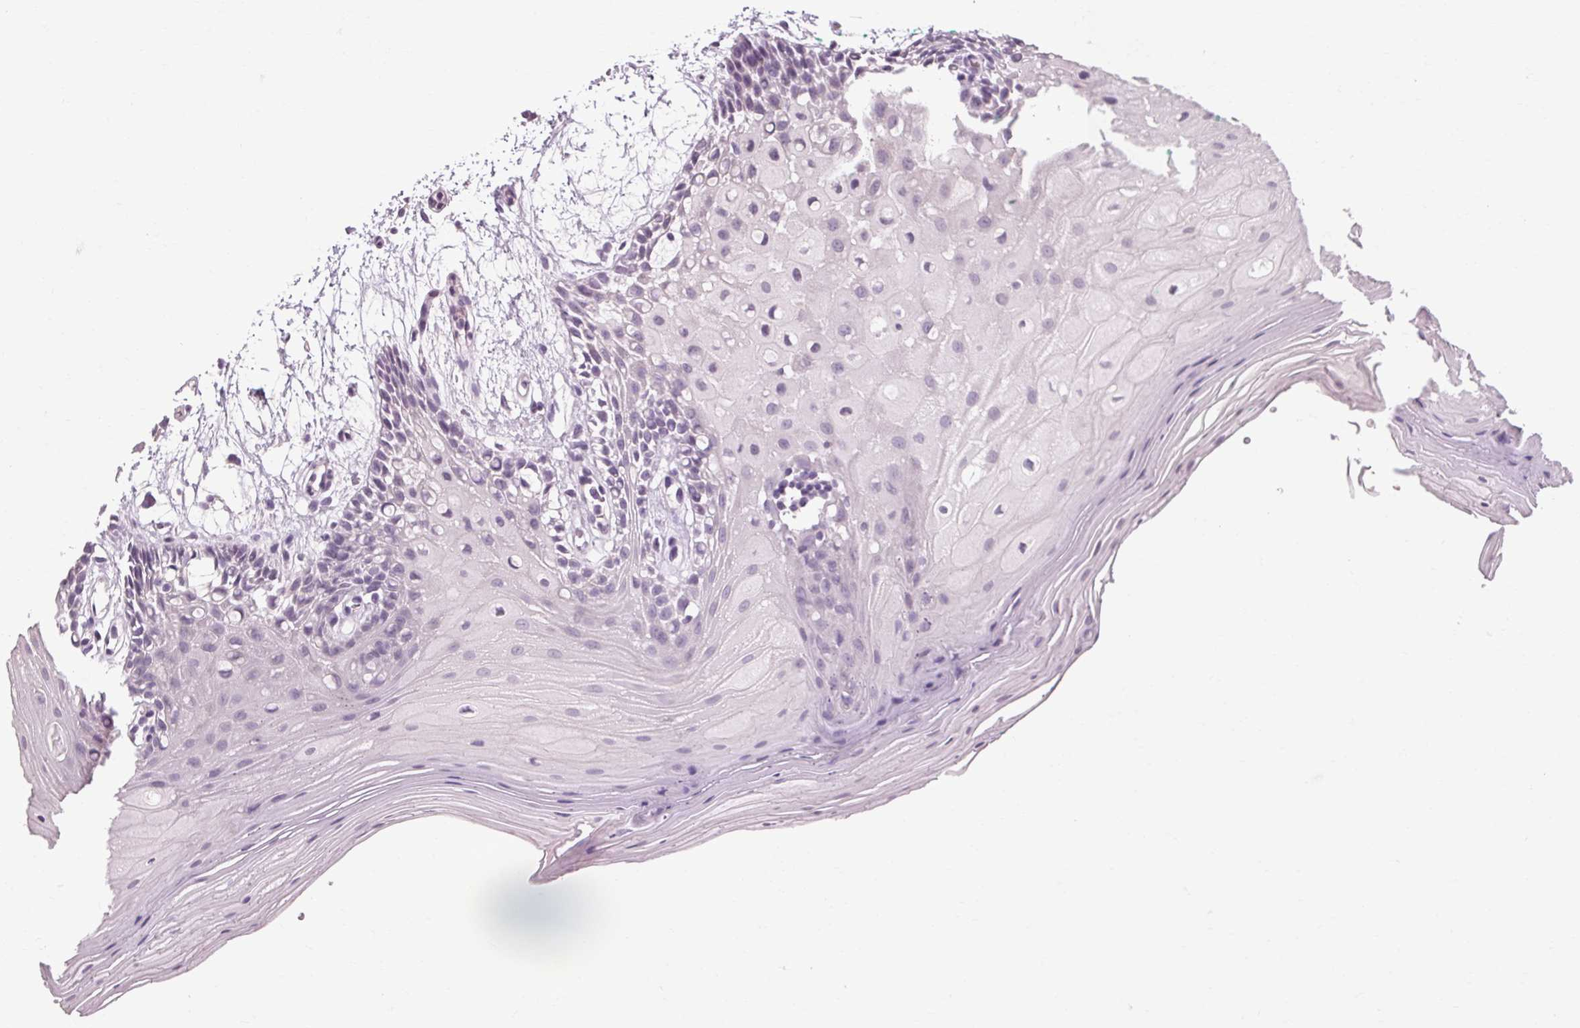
{"staining": {"intensity": "negative", "quantity": "none", "location": "none"}, "tissue": "oral mucosa", "cell_type": "Squamous epithelial cells", "image_type": "normal", "snomed": [{"axis": "morphology", "description": "Normal tissue, NOS"}, {"axis": "morphology", "description": "Squamous cell carcinoma, NOS"}, {"axis": "topography", "description": "Oral tissue"}, {"axis": "topography", "description": "Tounge, NOS"}, {"axis": "topography", "description": "Head-Neck"}], "caption": "Immunohistochemical staining of unremarkable human oral mucosa shows no significant staining in squamous epithelial cells. (IHC, brightfield microscopy, high magnification).", "gene": "POMC", "patient": {"sex": "male", "age": 62}}